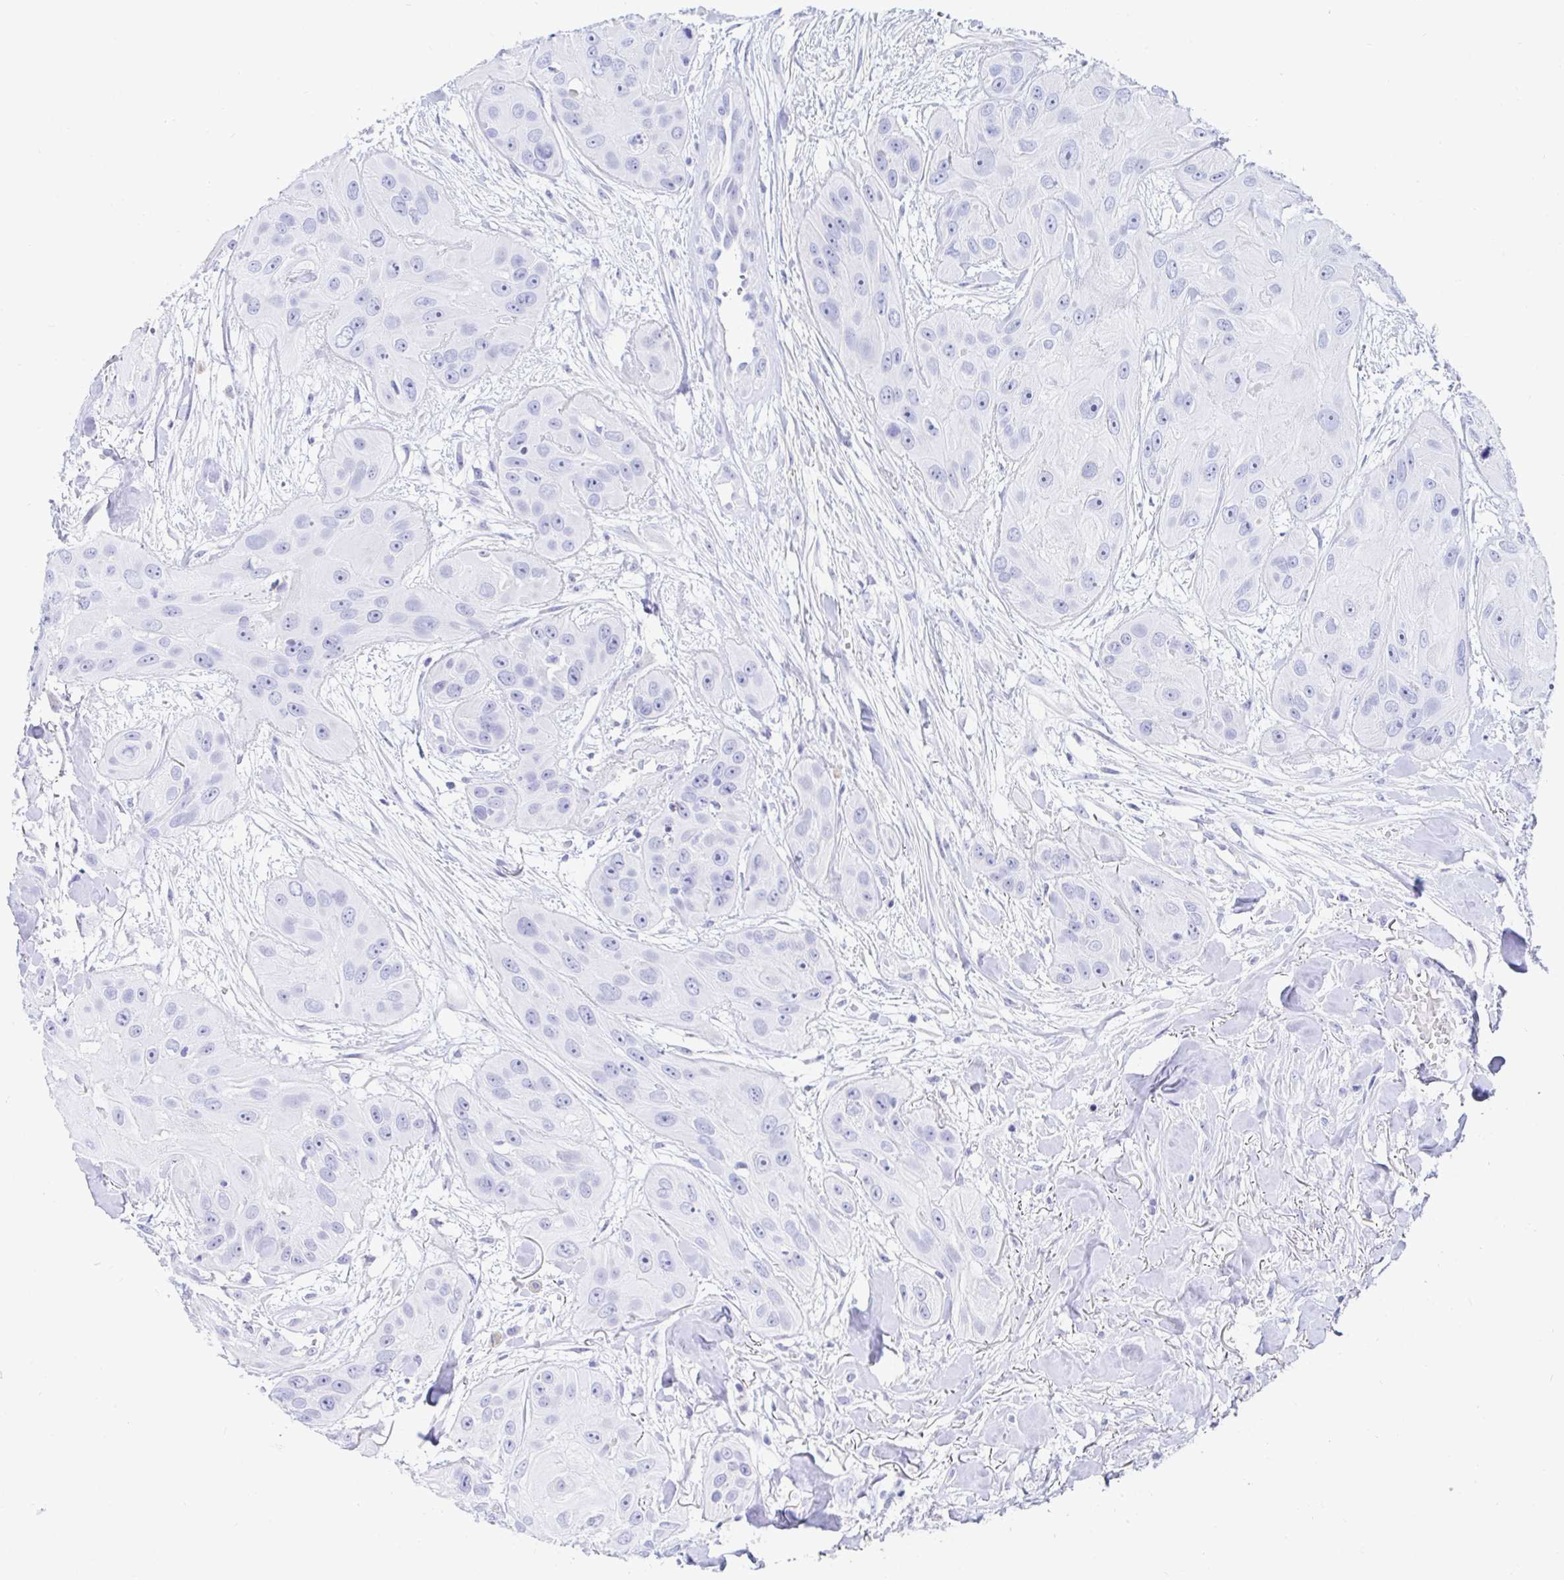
{"staining": {"intensity": "negative", "quantity": "none", "location": "none"}, "tissue": "head and neck cancer", "cell_type": "Tumor cells", "image_type": "cancer", "snomed": [{"axis": "morphology", "description": "Squamous cell carcinoma, NOS"}, {"axis": "topography", "description": "Oral tissue"}, {"axis": "topography", "description": "Head-Neck"}], "caption": "Head and neck squamous cell carcinoma stained for a protein using IHC displays no positivity tumor cells.", "gene": "C4orf17", "patient": {"sex": "male", "age": 77}}